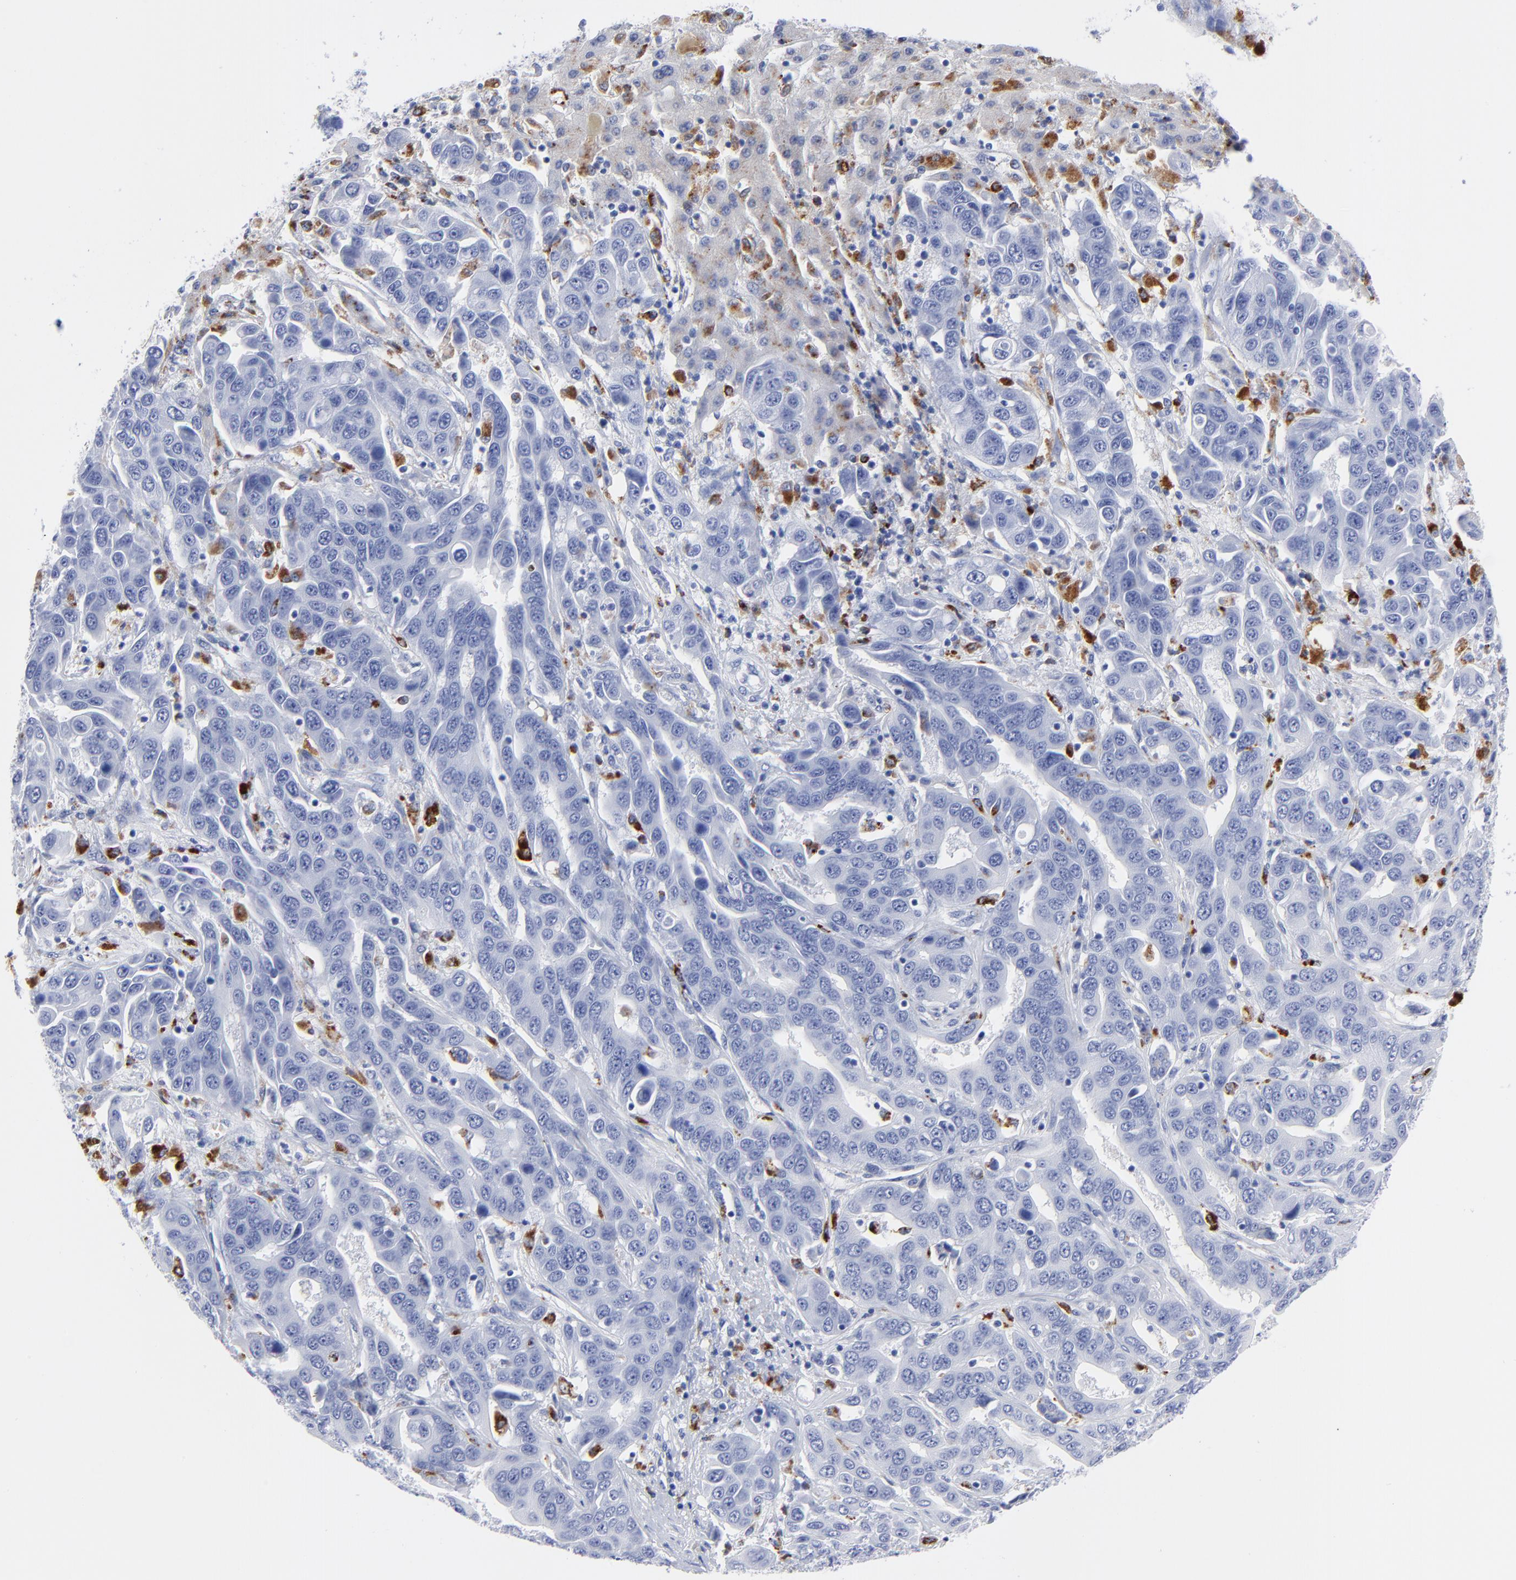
{"staining": {"intensity": "negative", "quantity": "none", "location": "none"}, "tissue": "liver cancer", "cell_type": "Tumor cells", "image_type": "cancer", "snomed": [{"axis": "morphology", "description": "Cholangiocarcinoma"}, {"axis": "topography", "description": "Liver"}], "caption": "This is an immunohistochemistry micrograph of cholangiocarcinoma (liver). There is no staining in tumor cells.", "gene": "CPVL", "patient": {"sex": "female", "age": 52}}